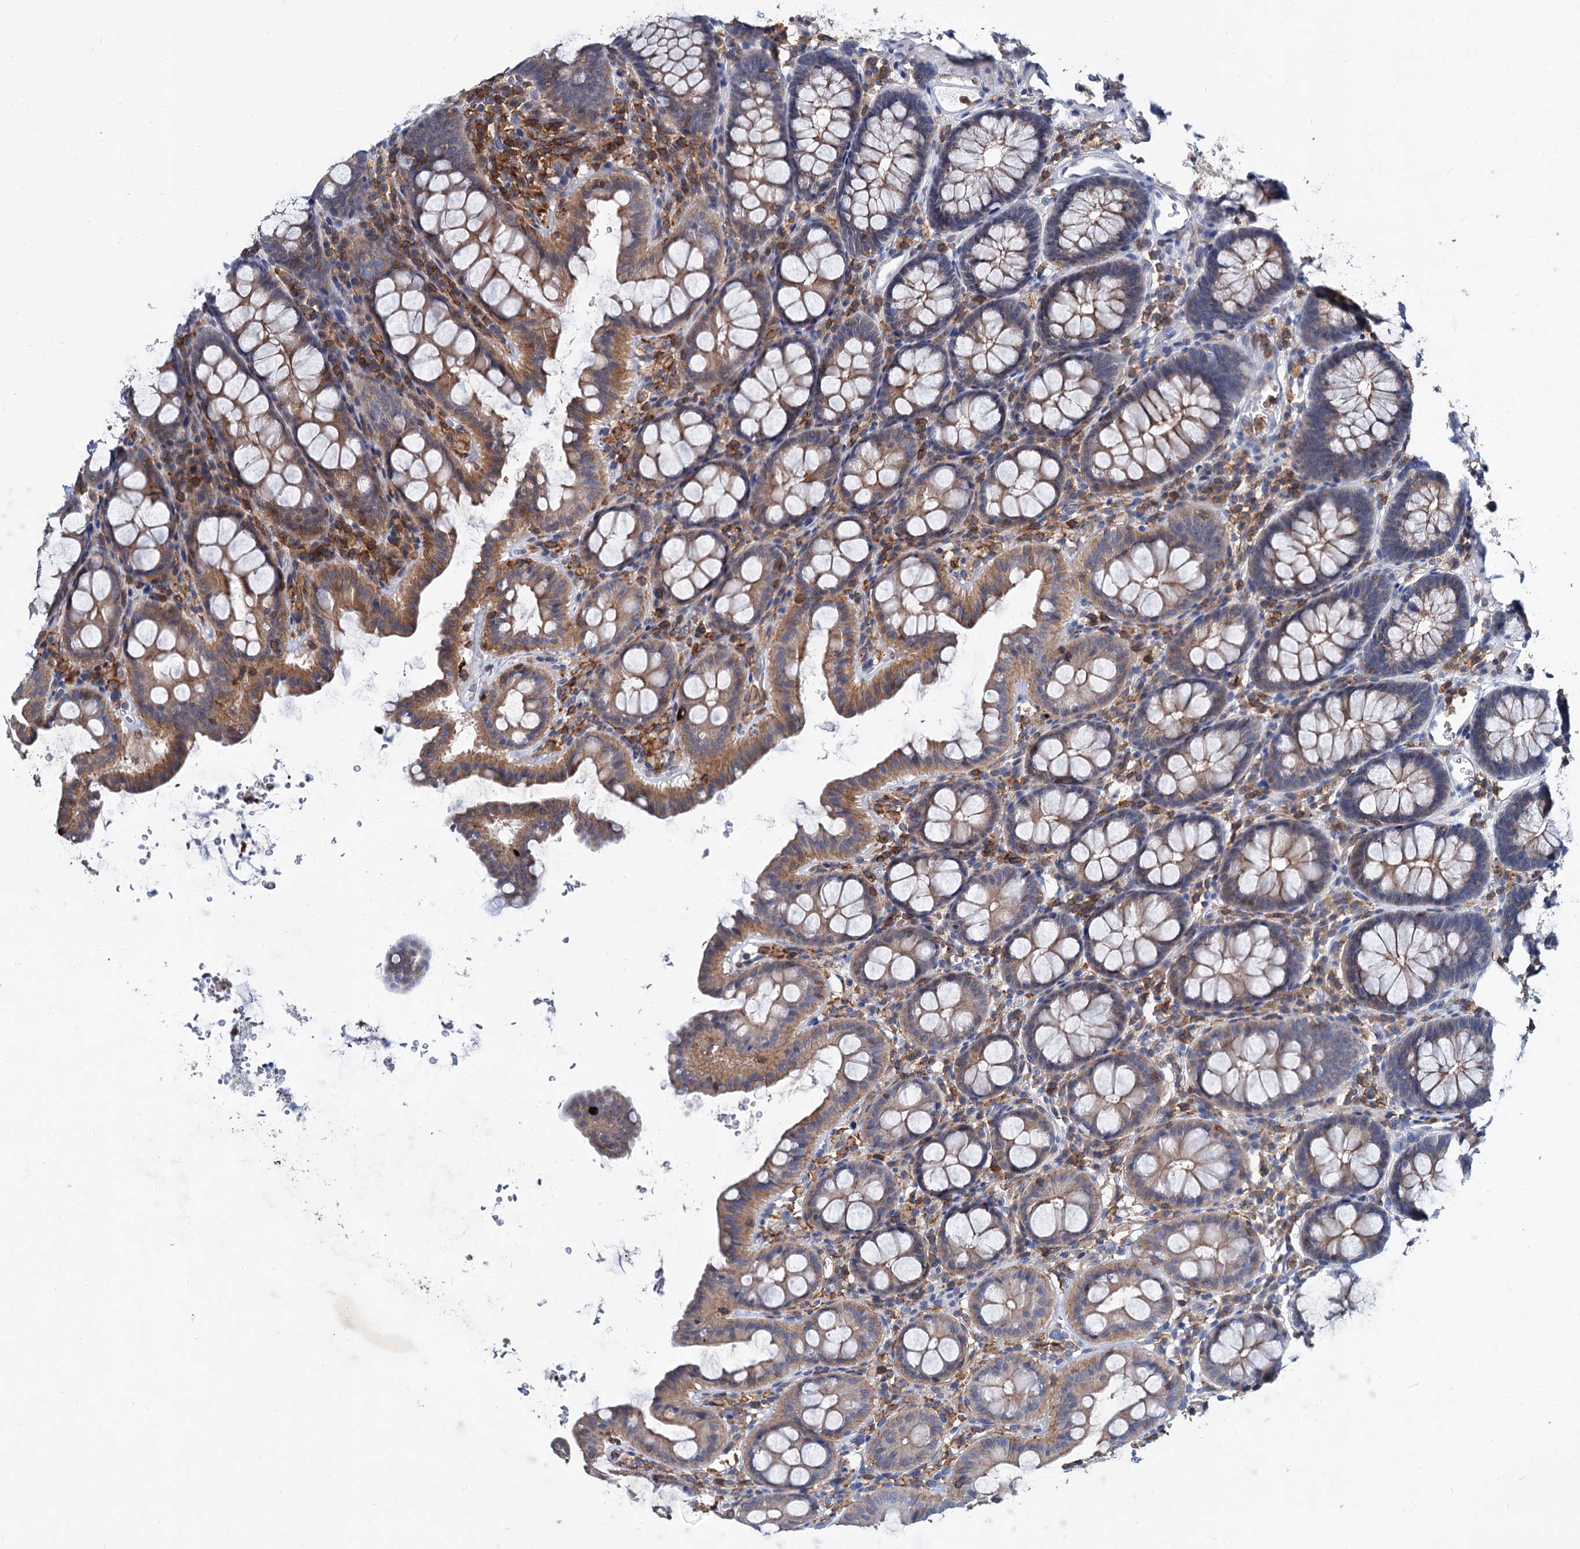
{"staining": {"intensity": "negative", "quantity": "none", "location": "none"}, "tissue": "colon", "cell_type": "Endothelial cells", "image_type": "normal", "snomed": [{"axis": "morphology", "description": "Normal tissue, NOS"}, {"axis": "topography", "description": "Colon"}], "caption": "An IHC micrograph of normal colon is shown. There is no staining in endothelial cells of colon.", "gene": "LRCH4", "patient": {"sex": "male", "age": 75}}